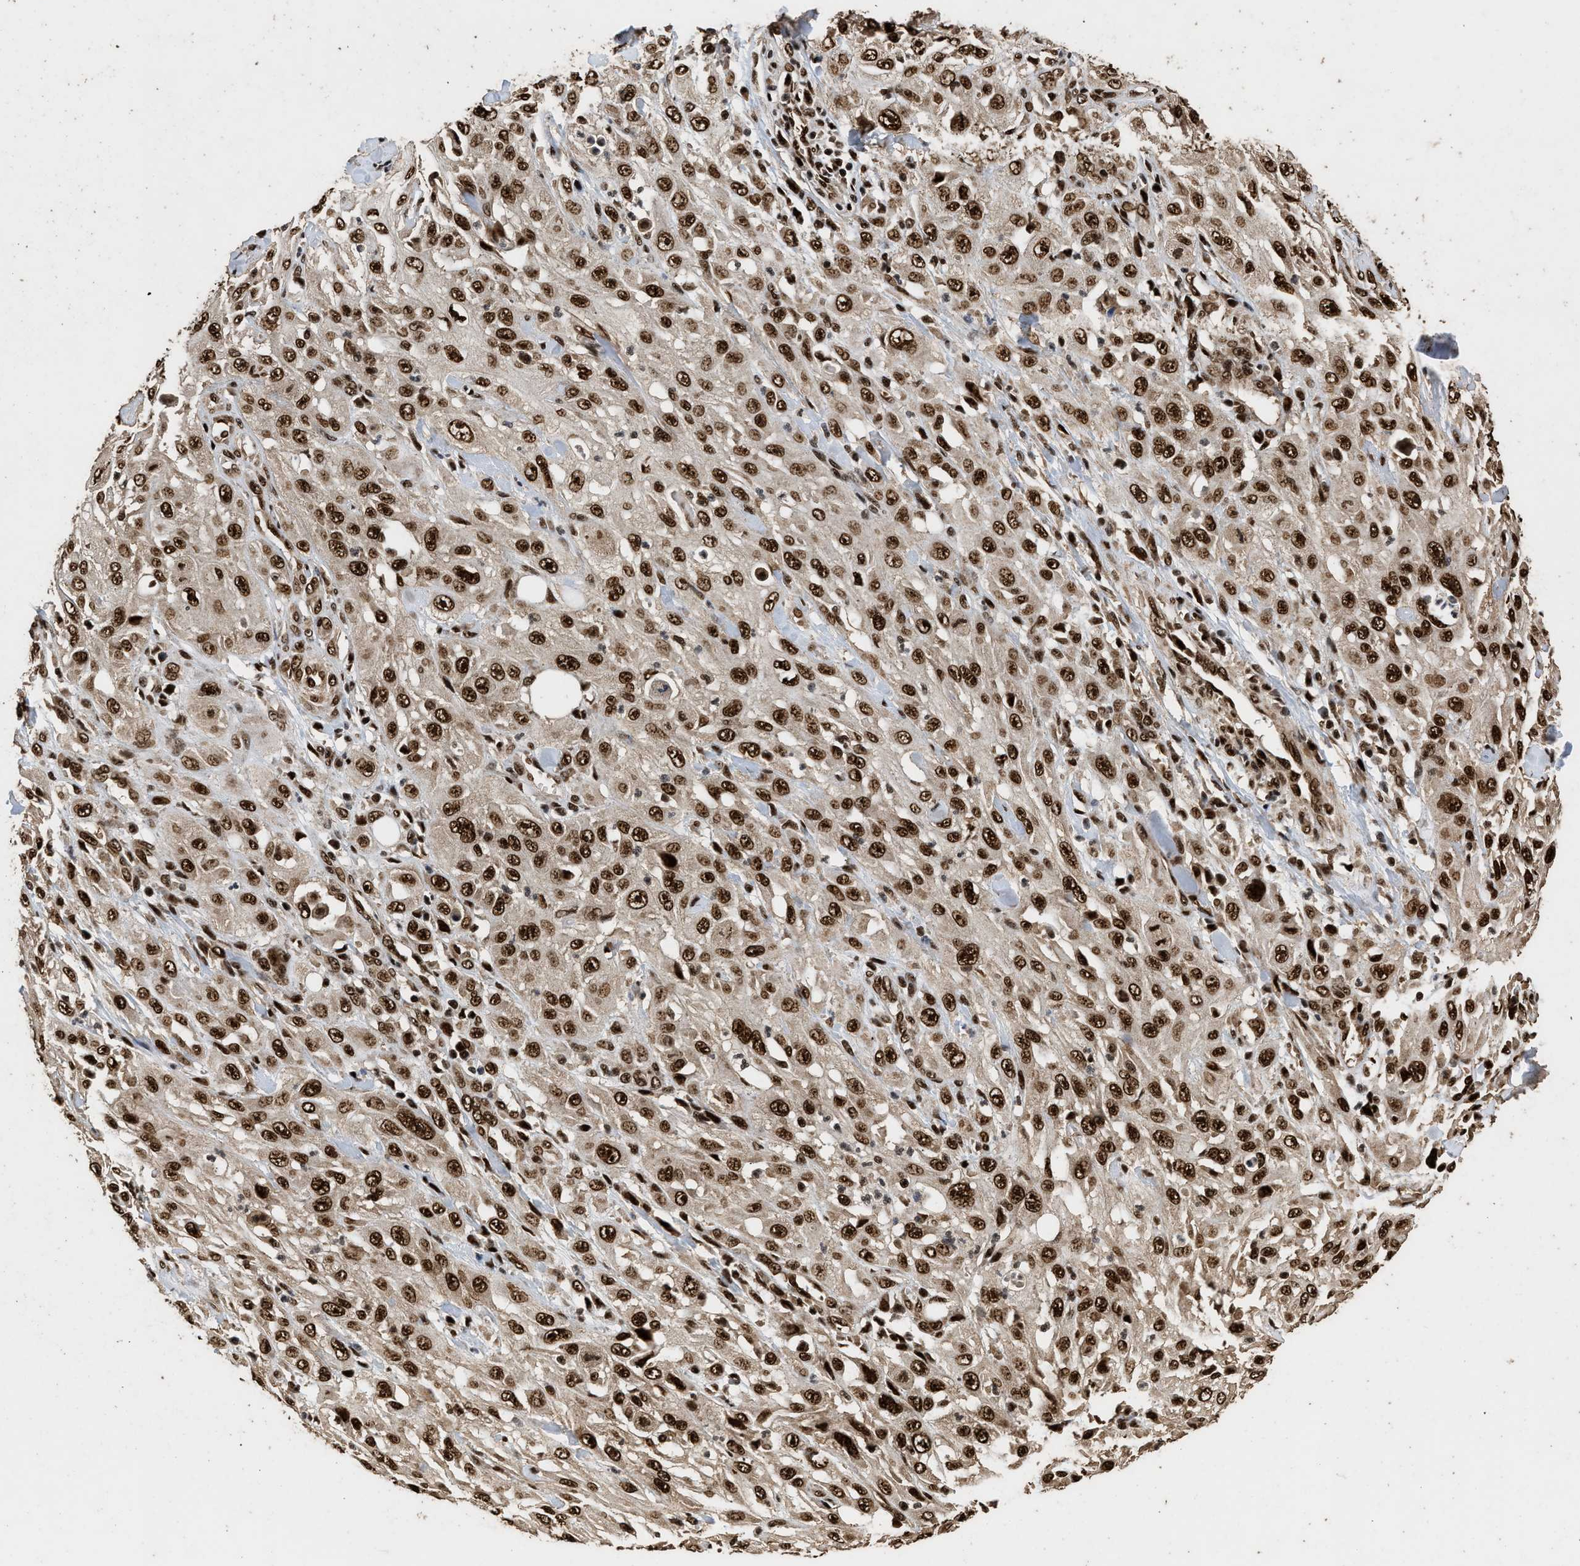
{"staining": {"intensity": "strong", "quantity": ">75%", "location": "nuclear"}, "tissue": "skin cancer", "cell_type": "Tumor cells", "image_type": "cancer", "snomed": [{"axis": "morphology", "description": "Squamous cell carcinoma, NOS"}, {"axis": "morphology", "description": "Squamous cell carcinoma, metastatic, NOS"}, {"axis": "topography", "description": "Skin"}, {"axis": "topography", "description": "Lymph node"}], "caption": "IHC histopathology image of human skin squamous cell carcinoma stained for a protein (brown), which shows high levels of strong nuclear positivity in approximately >75% of tumor cells.", "gene": "PPP4R3B", "patient": {"sex": "male", "age": 75}}